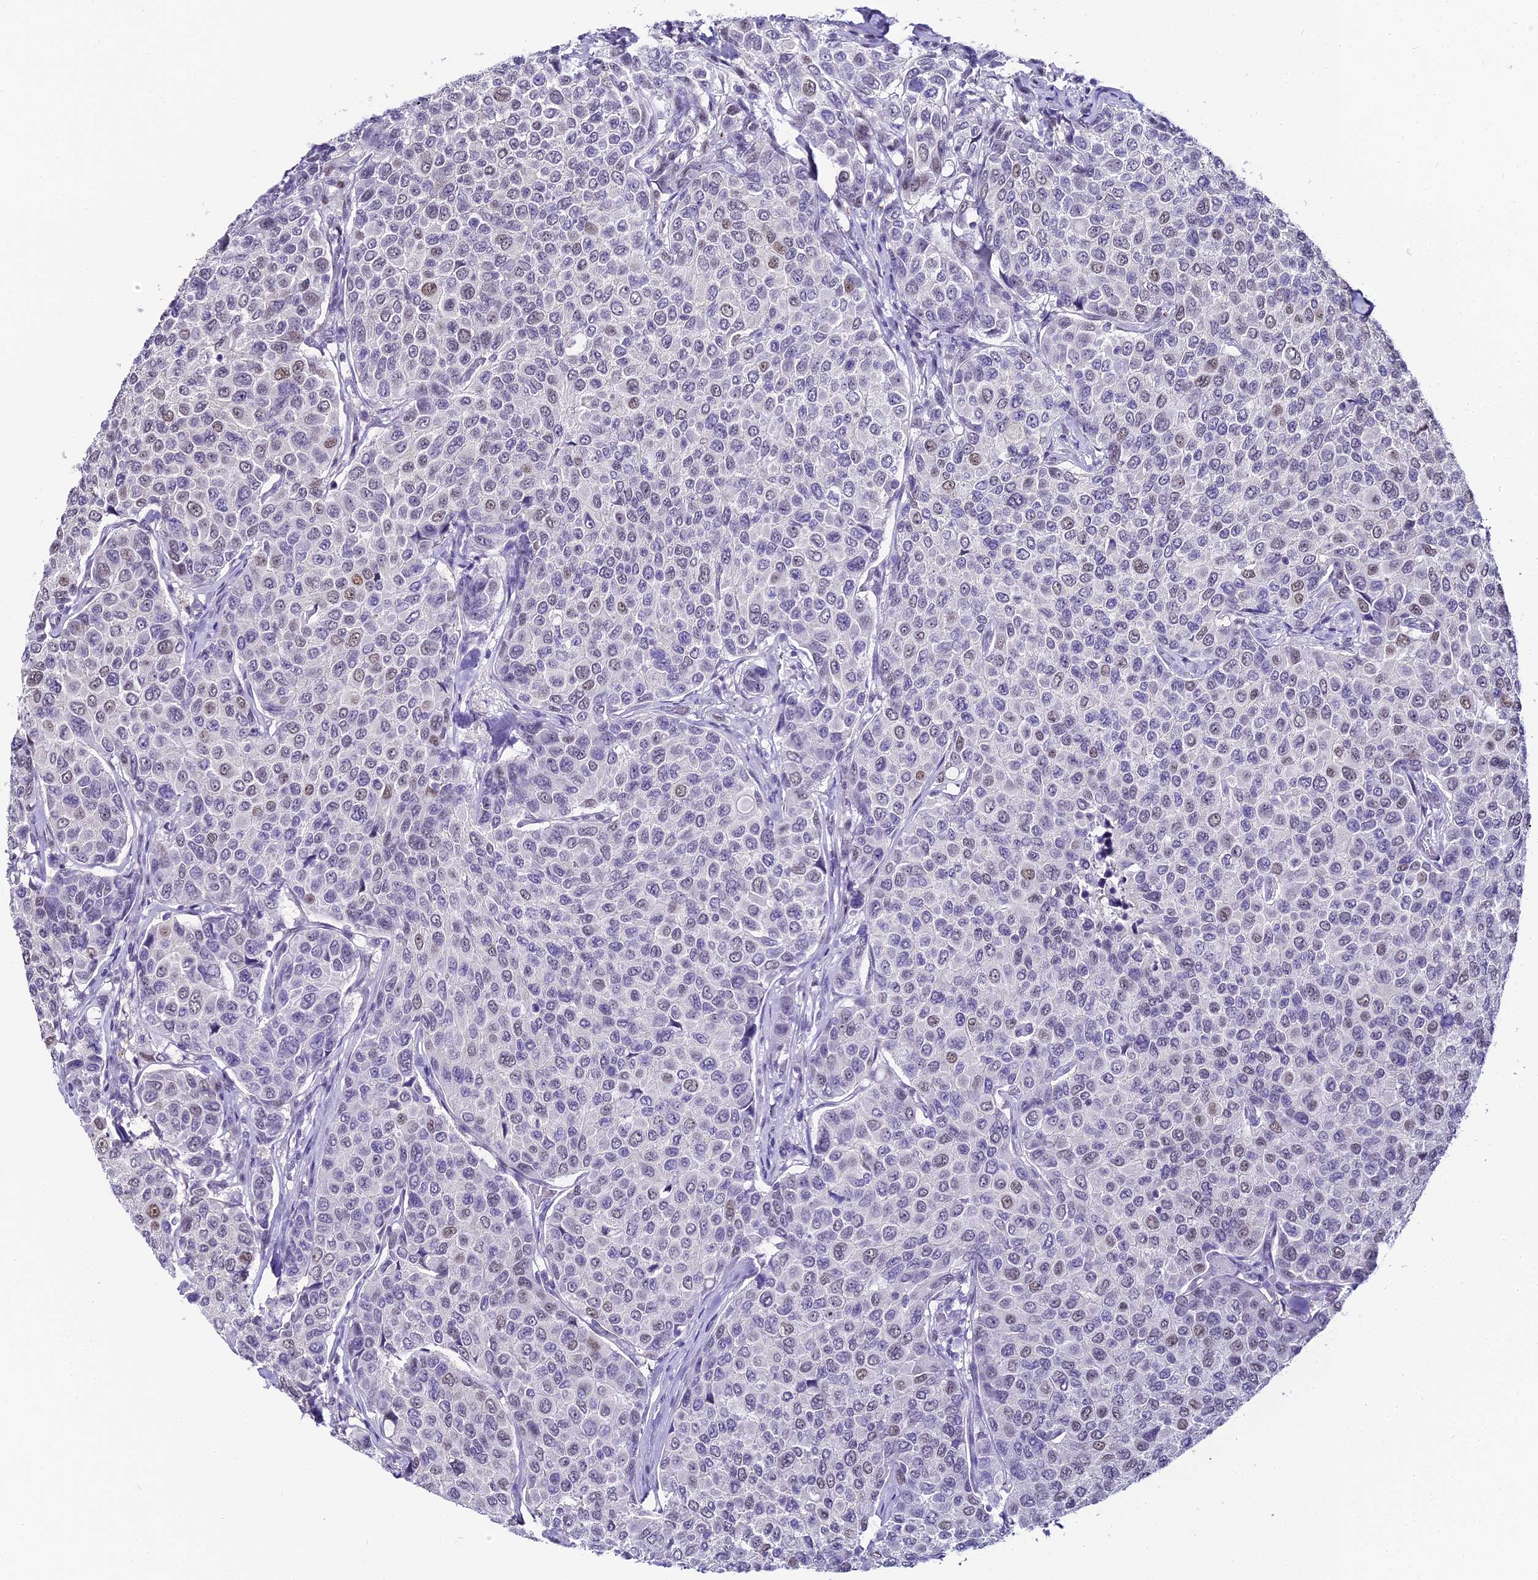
{"staining": {"intensity": "weak", "quantity": "25%-75%", "location": "nuclear"}, "tissue": "breast cancer", "cell_type": "Tumor cells", "image_type": "cancer", "snomed": [{"axis": "morphology", "description": "Duct carcinoma"}, {"axis": "topography", "description": "Breast"}], "caption": "Tumor cells reveal low levels of weak nuclear expression in approximately 25%-75% of cells in human breast infiltrating ductal carcinoma.", "gene": "ABHD14A-ACY1", "patient": {"sex": "female", "age": 55}}